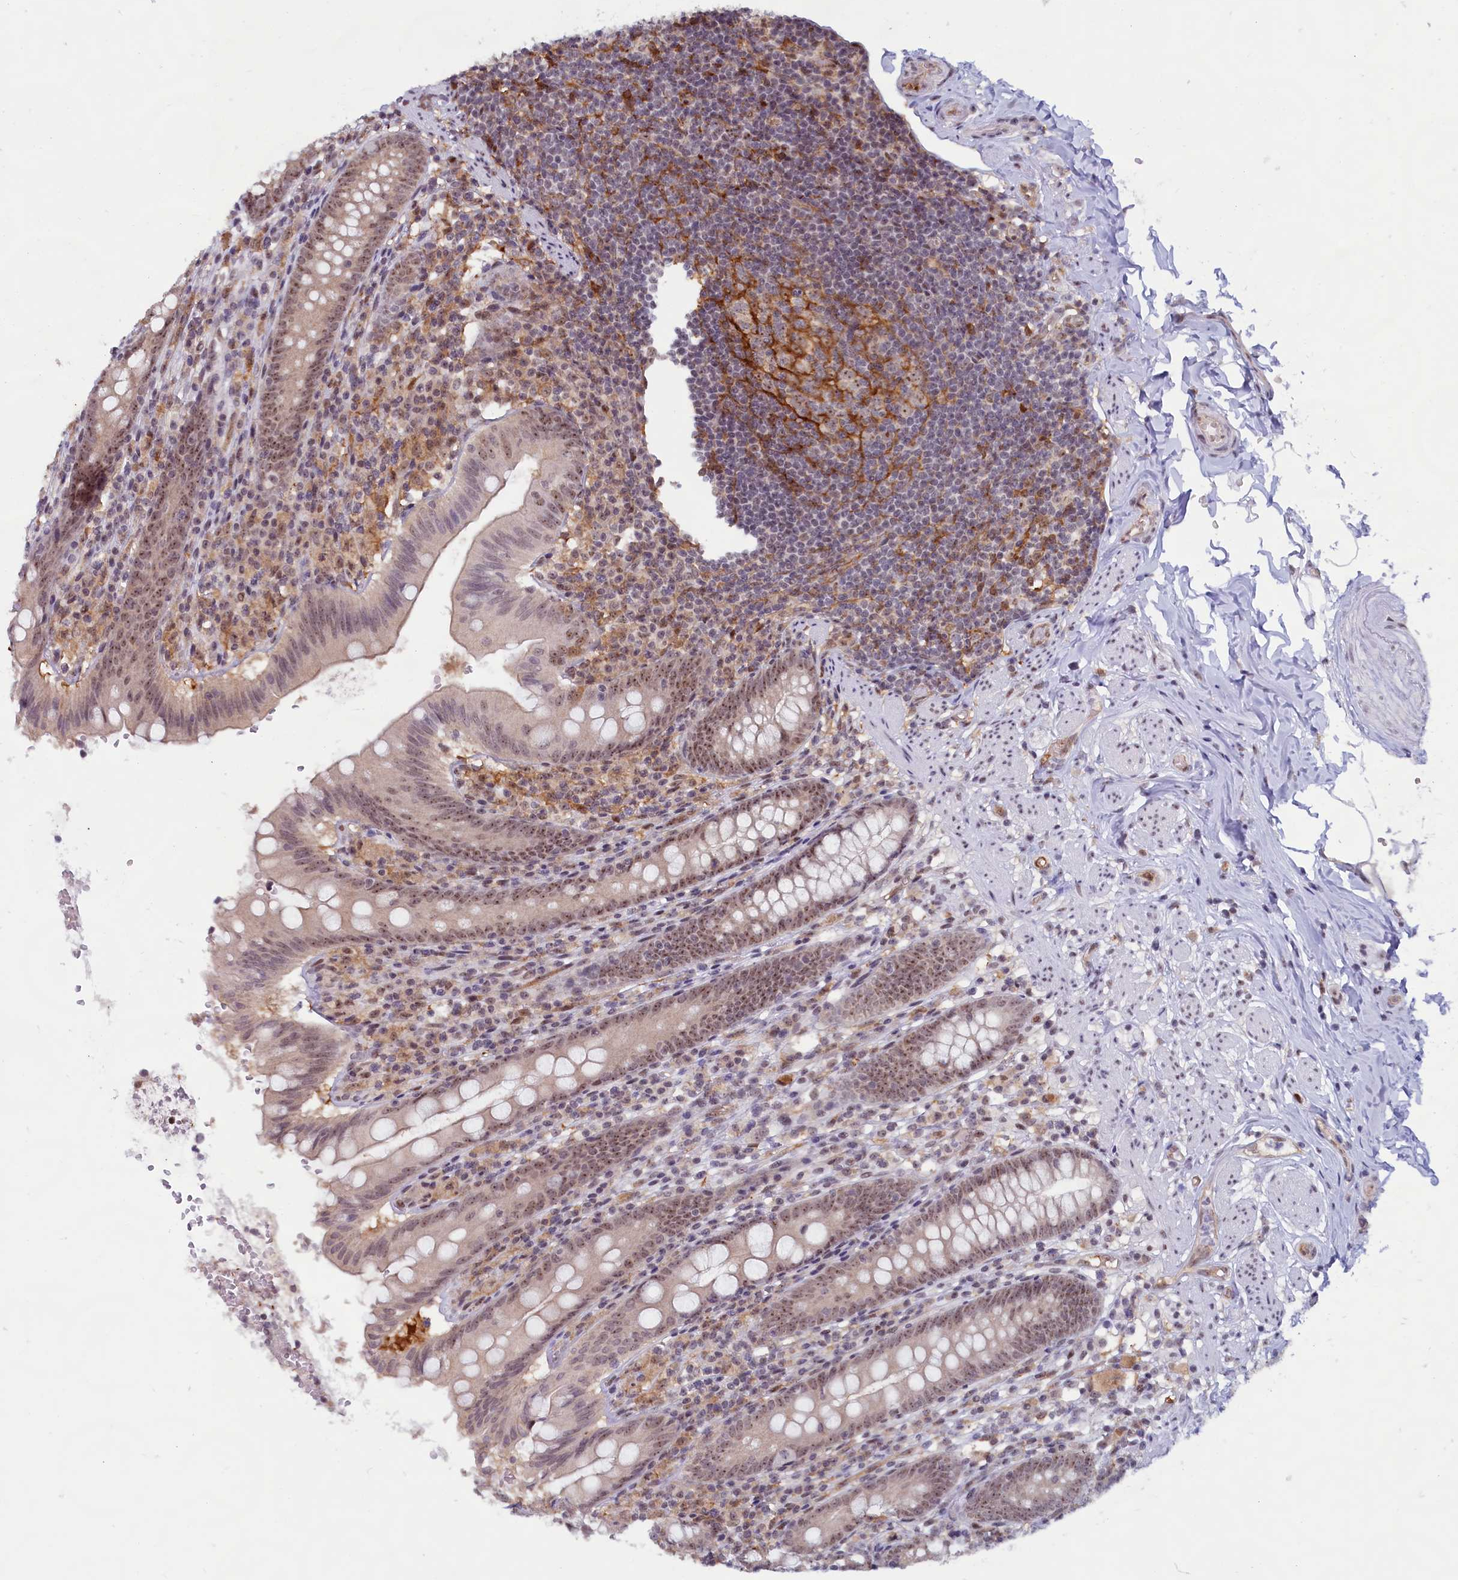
{"staining": {"intensity": "moderate", "quantity": ">75%", "location": "nuclear"}, "tissue": "appendix", "cell_type": "Glandular cells", "image_type": "normal", "snomed": [{"axis": "morphology", "description": "Normal tissue, NOS"}, {"axis": "topography", "description": "Appendix"}], "caption": "A high-resolution image shows immunohistochemistry (IHC) staining of unremarkable appendix, which reveals moderate nuclear expression in about >75% of glandular cells.", "gene": "C1D", "patient": {"sex": "male", "age": 55}}